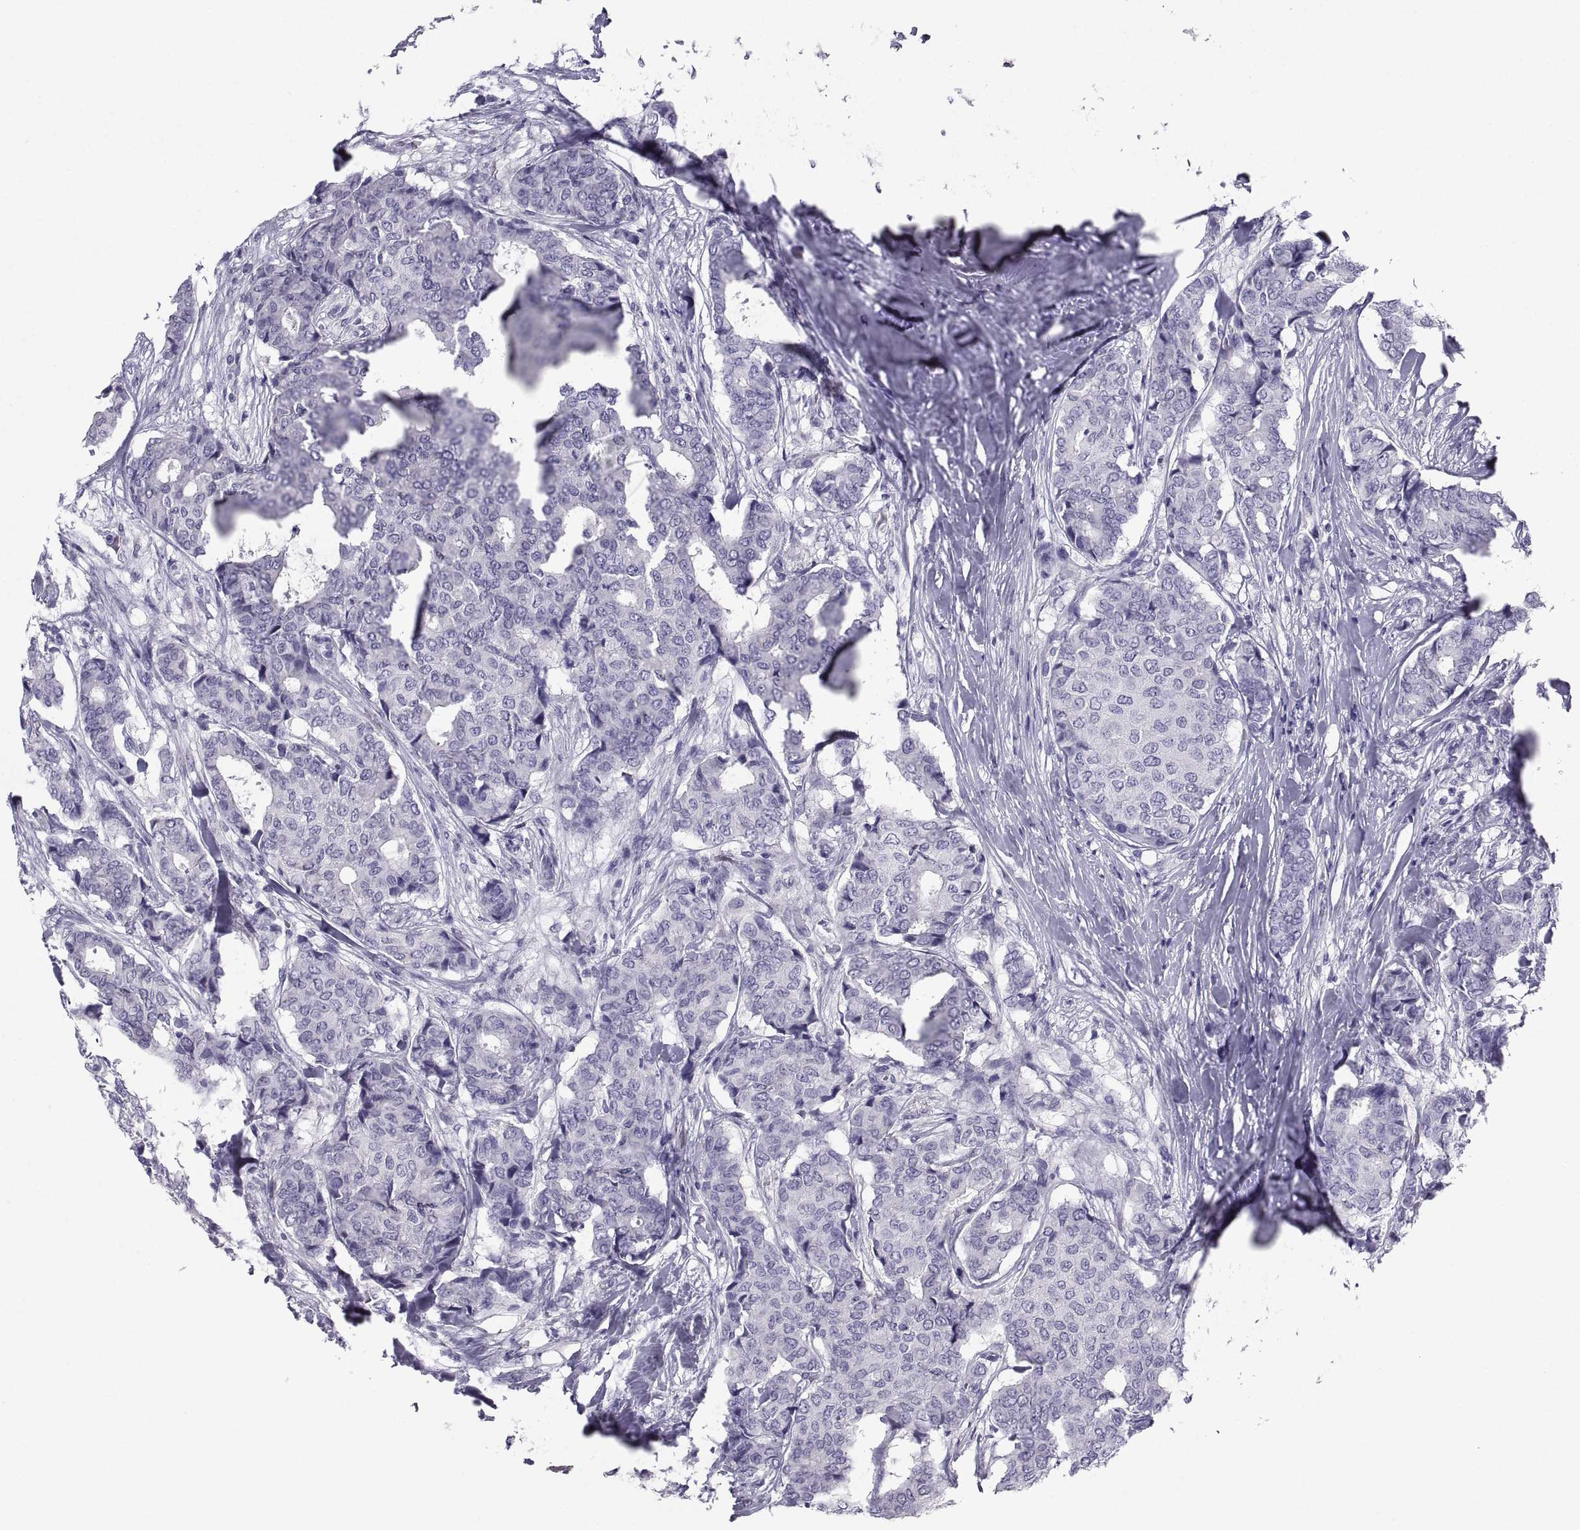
{"staining": {"intensity": "negative", "quantity": "none", "location": "none"}, "tissue": "breast cancer", "cell_type": "Tumor cells", "image_type": "cancer", "snomed": [{"axis": "morphology", "description": "Duct carcinoma"}, {"axis": "topography", "description": "Breast"}], "caption": "This image is of infiltrating ductal carcinoma (breast) stained with IHC to label a protein in brown with the nuclei are counter-stained blue. There is no staining in tumor cells.", "gene": "PCSK1N", "patient": {"sex": "female", "age": 75}}